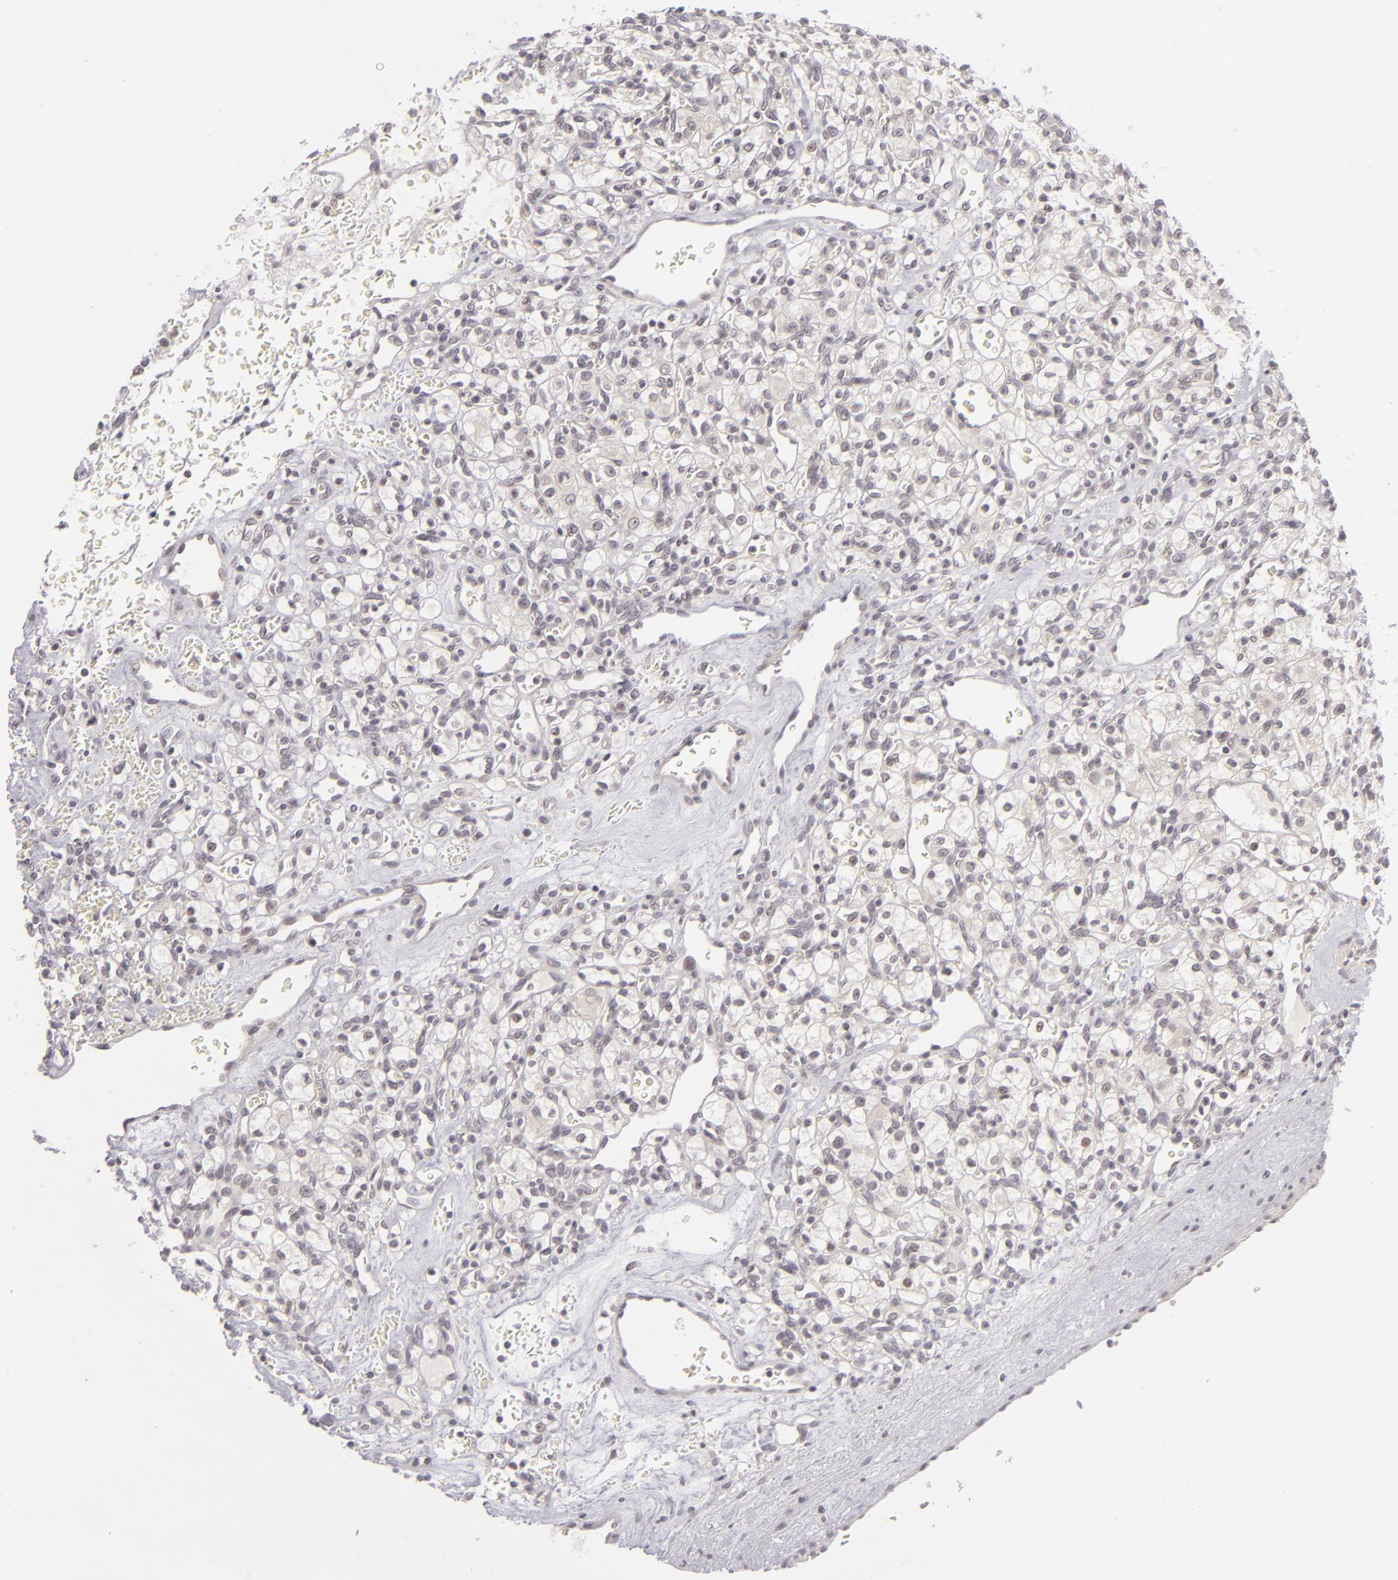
{"staining": {"intensity": "negative", "quantity": "none", "location": "none"}, "tissue": "renal cancer", "cell_type": "Tumor cells", "image_type": "cancer", "snomed": [{"axis": "morphology", "description": "Adenocarcinoma, NOS"}, {"axis": "topography", "description": "Kidney"}], "caption": "Tumor cells are negative for protein expression in human adenocarcinoma (renal).", "gene": "DLG3", "patient": {"sex": "female", "age": 62}}